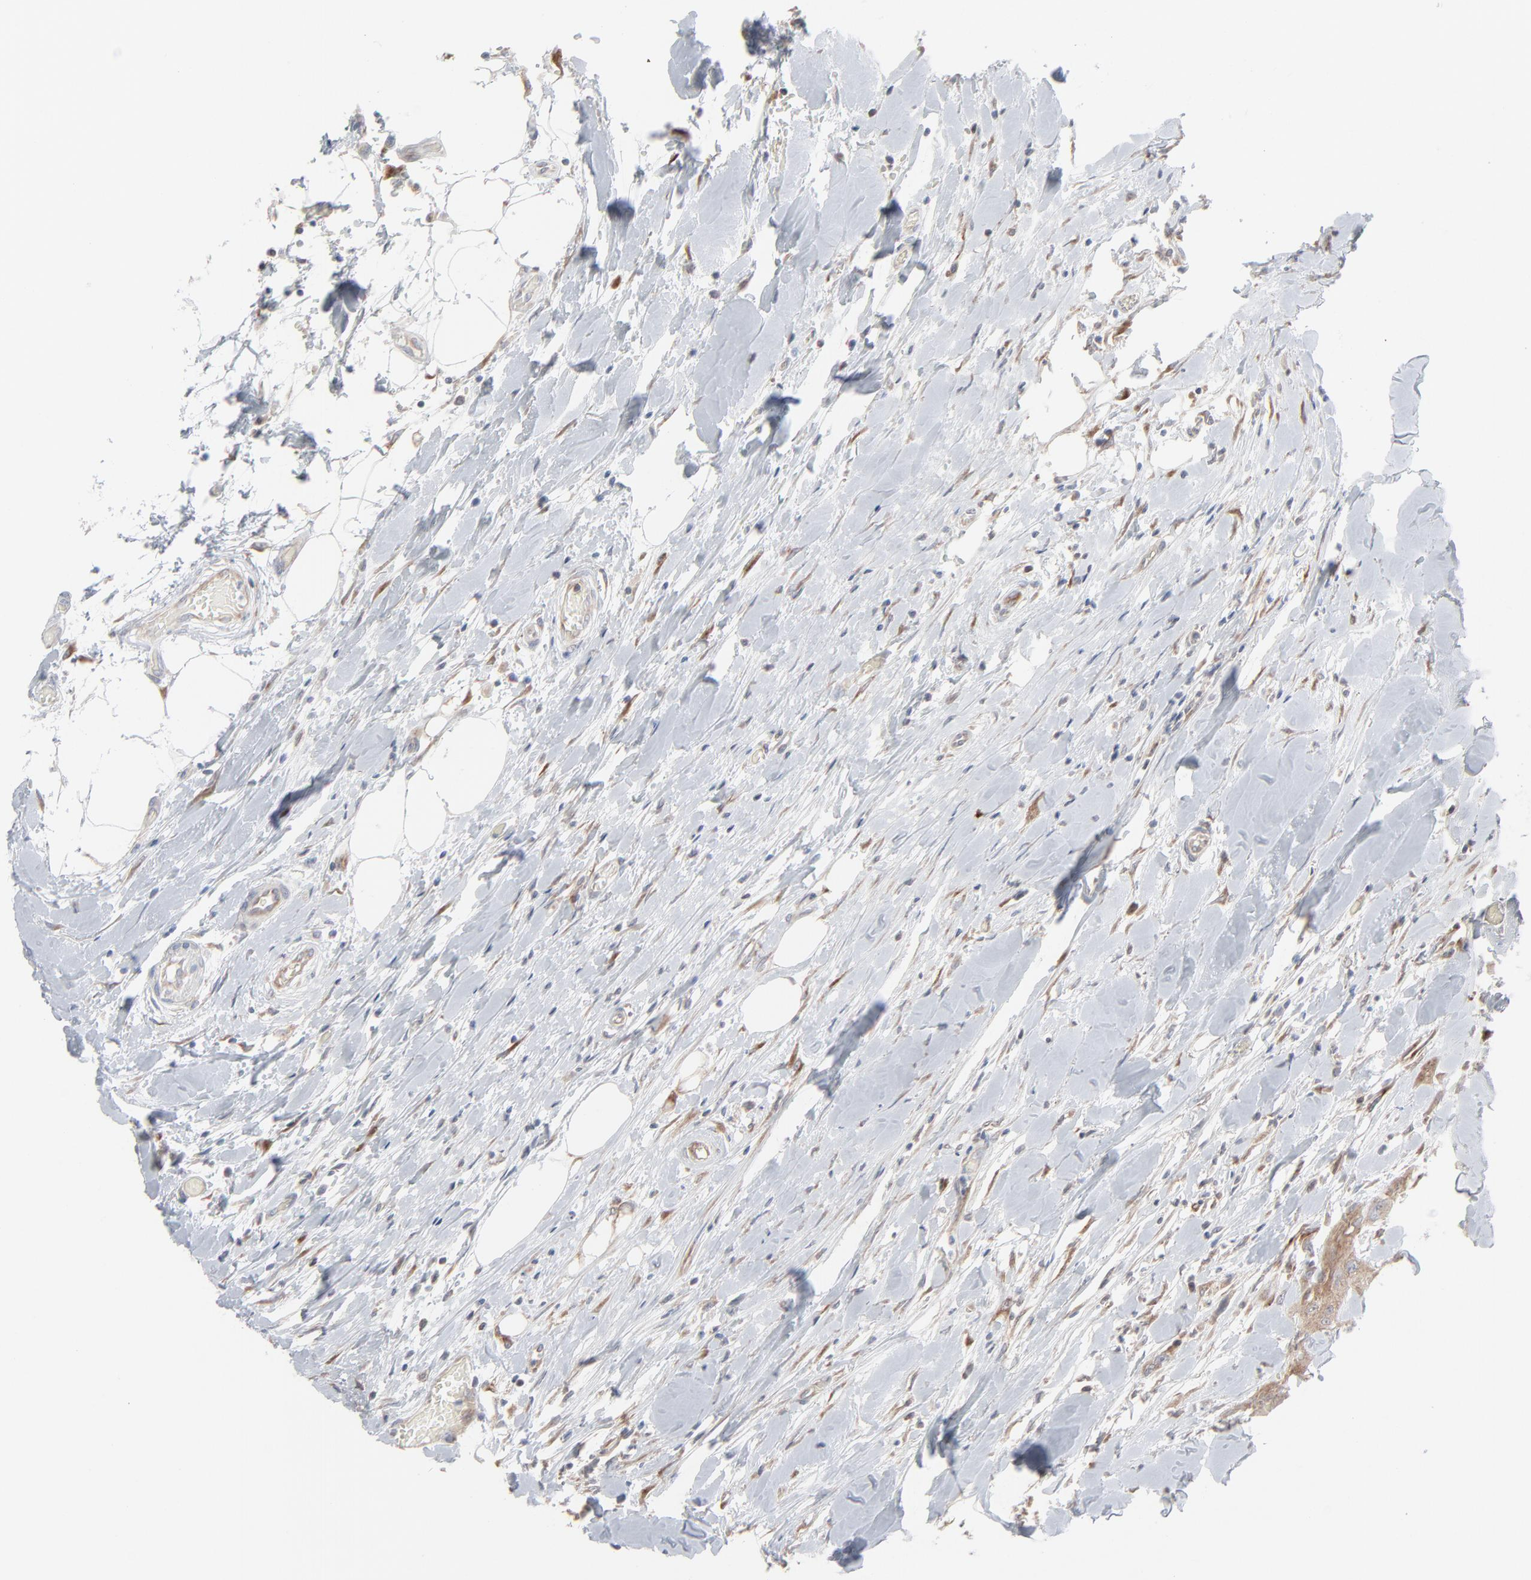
{"staining": {"intensity": "weak", "quantity": ">75%", "location": "cytoplasmic/membranous"}, "tissue": "head and neck cancer", "cell_type": "Tumor cells", "image_type": "cancer", "snomed": [{"axis": "morphology", "description": "Neoplasm, malignant, NOS"}, {"axis": "topography", "description": "Salivary gland"}, {"axis": "topography", "description": "Head-Neck"}], "caption": "A brown stain labels weak cytoplasmic/membranous positivity of a protein in human head and neck cancer (malignant neoplasm) tumor cells.", "gene": "KDSR", "patient": {"sex": "male", "age": 43}}